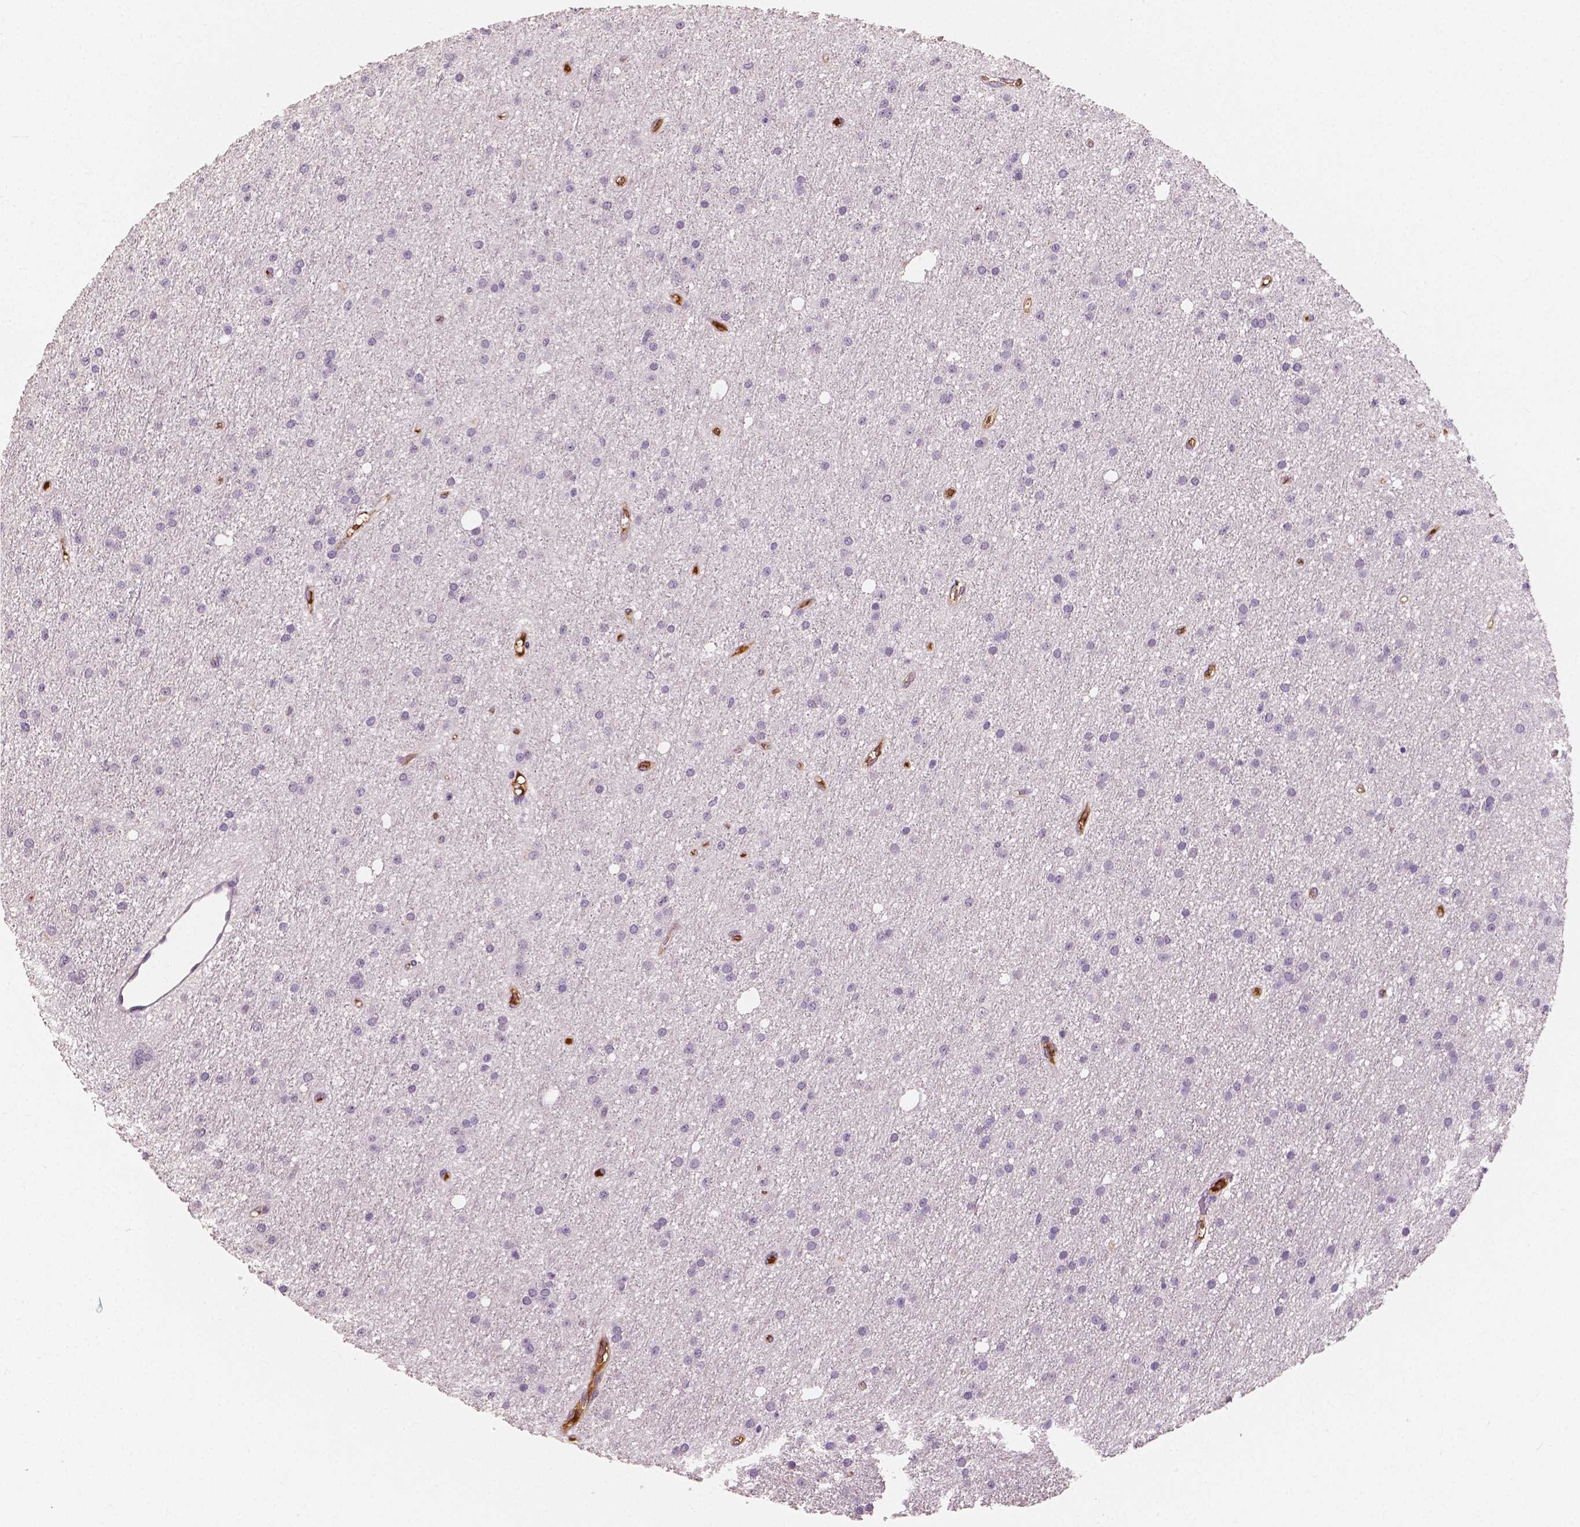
{"staining": {"intensity": "negative", "quantity": "none", "location": "none"}, "tissue": "glioma", "cell_type": "Tumor cells", "image_type": "cancer", "snomed": [{"axis": "morphology", "description": "Glioma, malignant, Low grade"}, {"axis": "topography", "description": "Brain"}], "caption": "A histopathology image of human glioma is negative for staining in tumor cells.", "gene": "APOA4", "patient": {"sex": "male", "age": 27}}